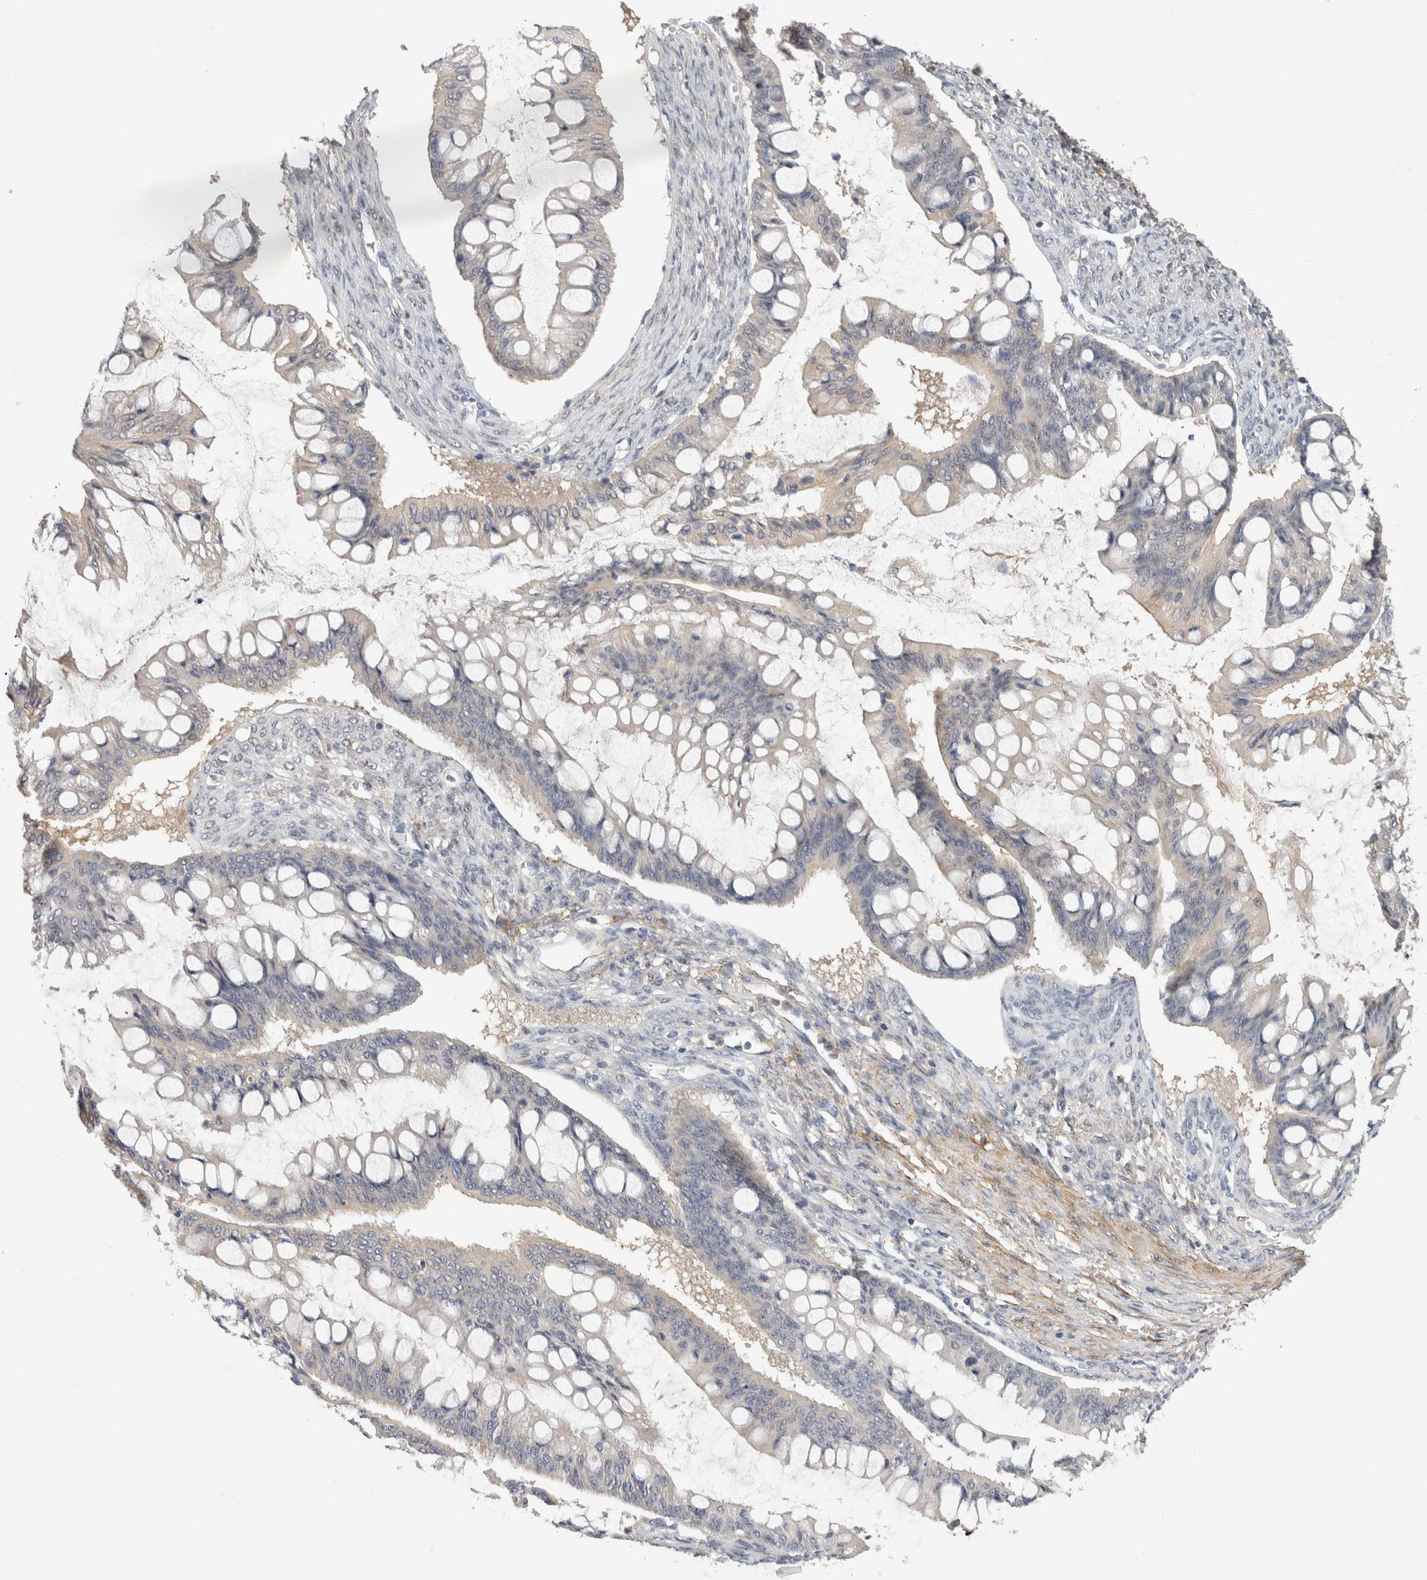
{"staining": {"intensity": "negative", "quantity": "none", "location": "none"}, "tissue": "ovarian cancer", "cell_type": "Tumor cells", "image_type": "cancer", "snomed": [{"axis": "morphology", "description": "Cystadenocarcinoma, mucinous, NOS"}, {"axis": "topography", "description": "Ovary"}], "caption": "DAB (3,3'-diaminobenzidine) immunohistochemical staining of ovarian cancer exhibits no significant expression in tumor cells. (Stains: DAB immunohistochemistry (IHC) with hematoxylin counter stain, Microscopy: brightfield microscopy at high magnification).", "gene": "PGM1", "patient": {"sex": "female", "age": 73}}